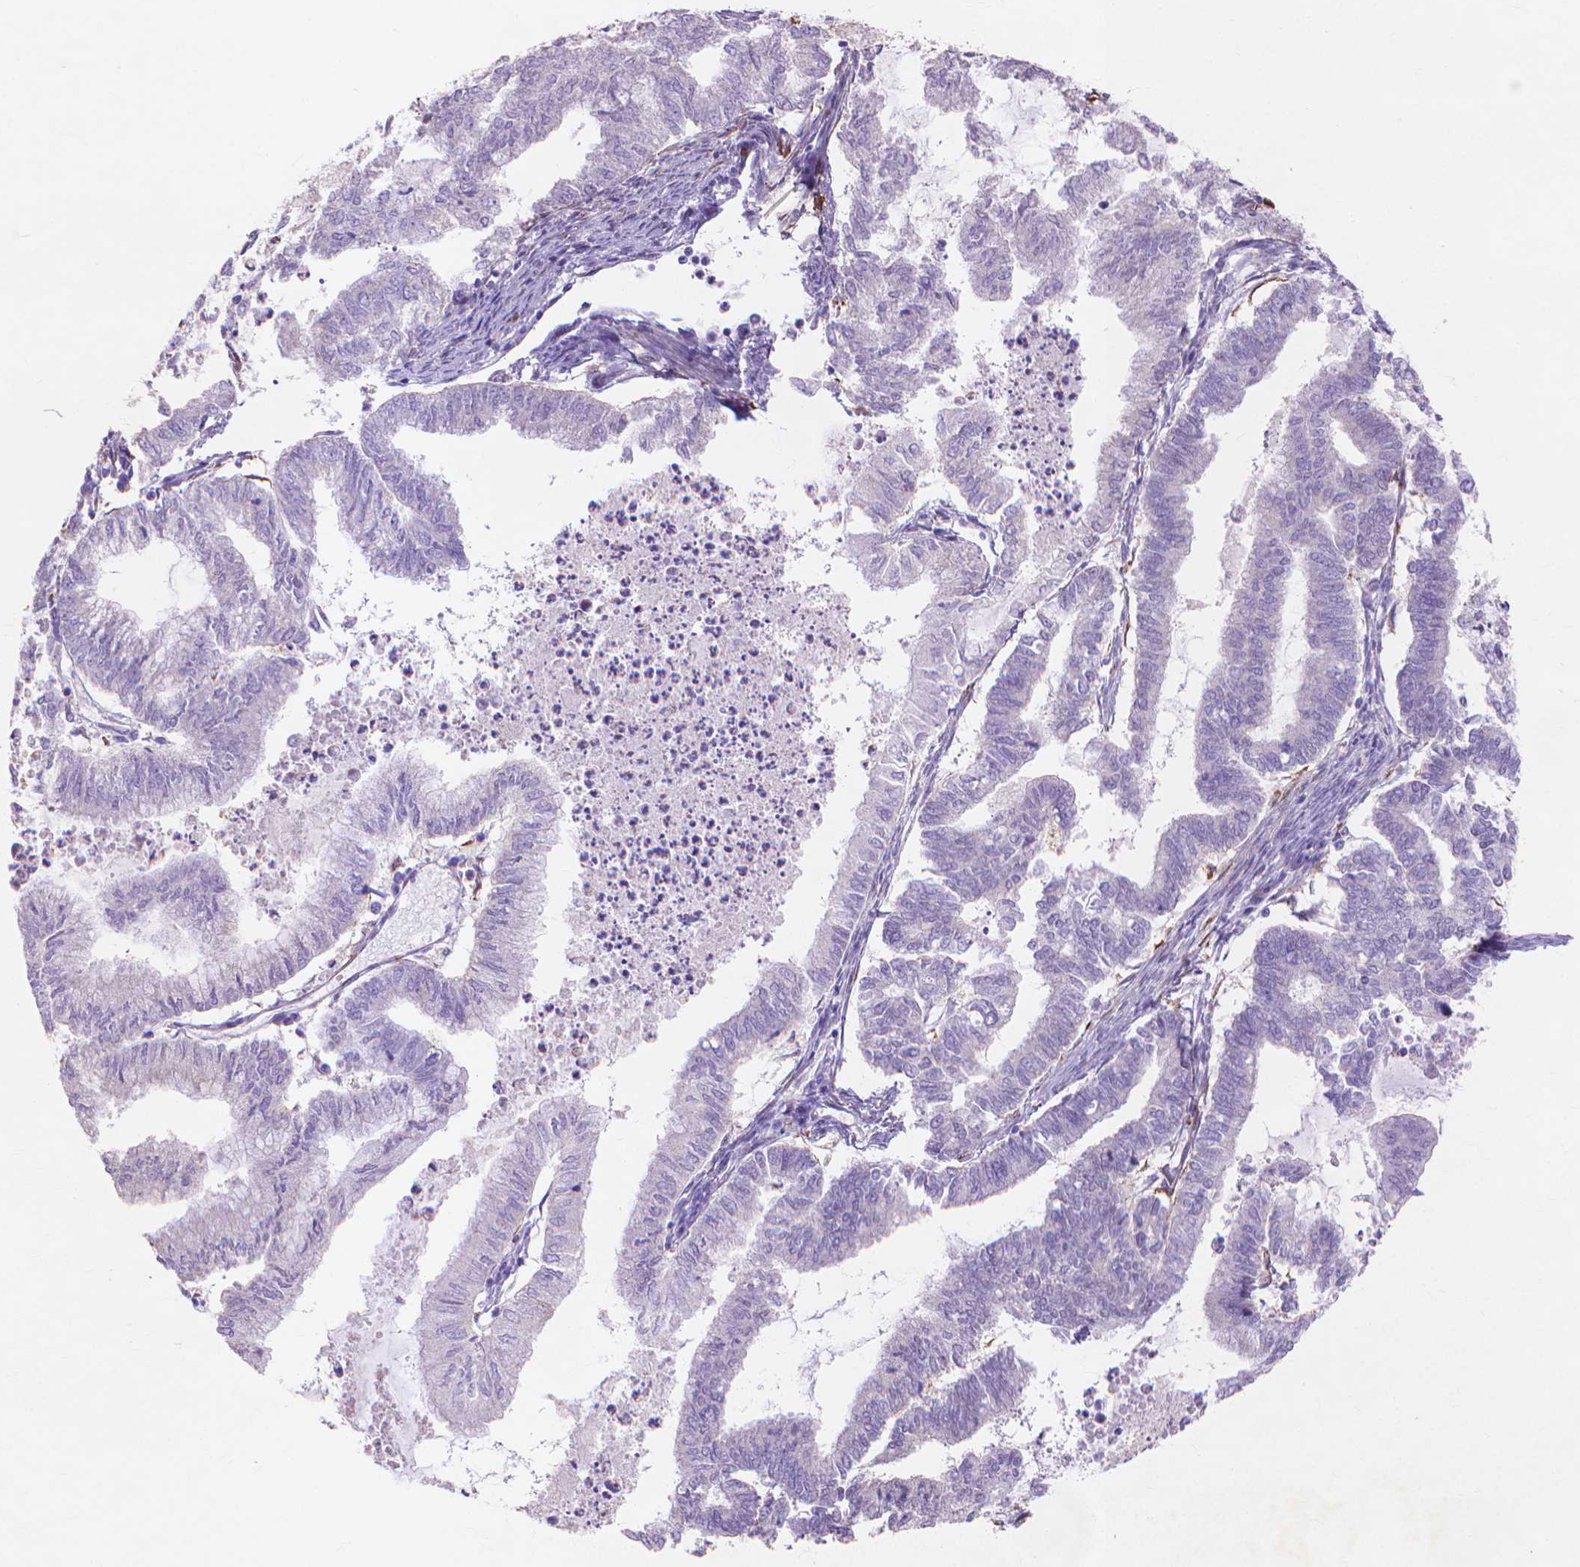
{"staining": {"intensity": "negative", "quantity": "none", "location": "none"}, "tissue": "endometrial cancer", "cell_type": "Tumor cells", "image_type": "cancer", "snomed": [{"axis": "morphology", "description": "Adenocarcinoma, NOS"}, {"axis": "topography", "description": "Endometrium"}], "caption": "A histopathology image of human endometrial cancer (adenocarcinoma) is negative for staining in tumor cells. The staining is performed using DAB brown chromogen with nuclei counter-stained in using hematoxylin.", "gene": "MMP11", "patient": {"sex": "female", "age": 79}}